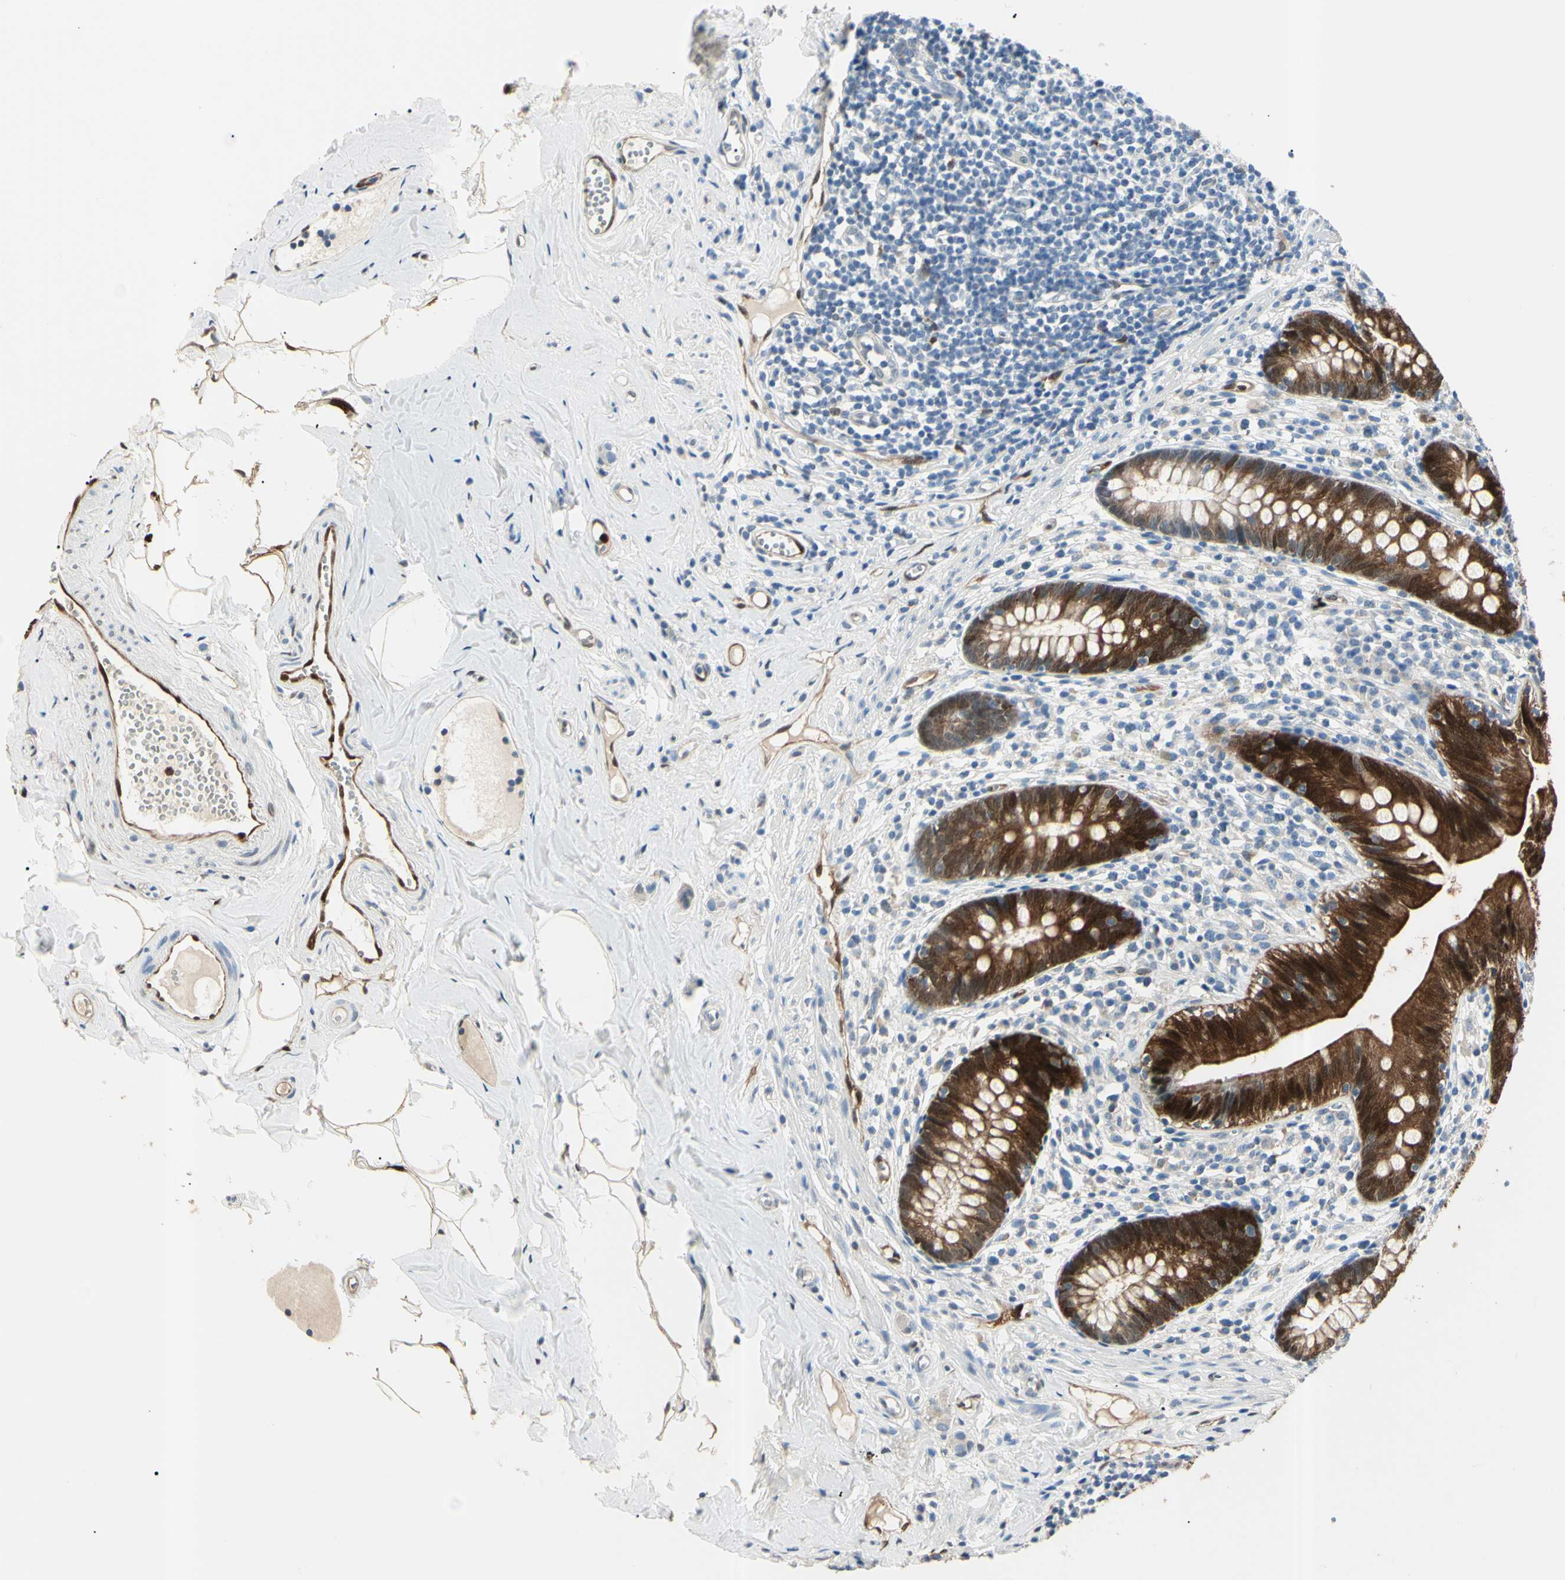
{"staining": {"intensity": "strong", "quantity": ">75%", "location": "cytoplasmic/membranous,nuclear"}, "tissue": "appendix", "cell_type": "Glandular cells", "image_type": "normal", "snomed": [{"axis": "morphology", "description": "Normal tissue, NOS"}, {"axis": "topography", "description": "Appendix"}], "caption": "A high-resolution micrograph shows immunohistochemistry staining of unremarkable appendix, which reveals strong cytoplasmic/membranous,nuclear positivity in approximately >75% of glandular cells.", "gene": "AKR1C3", "patient": {"sex": "male", "age": 52}}